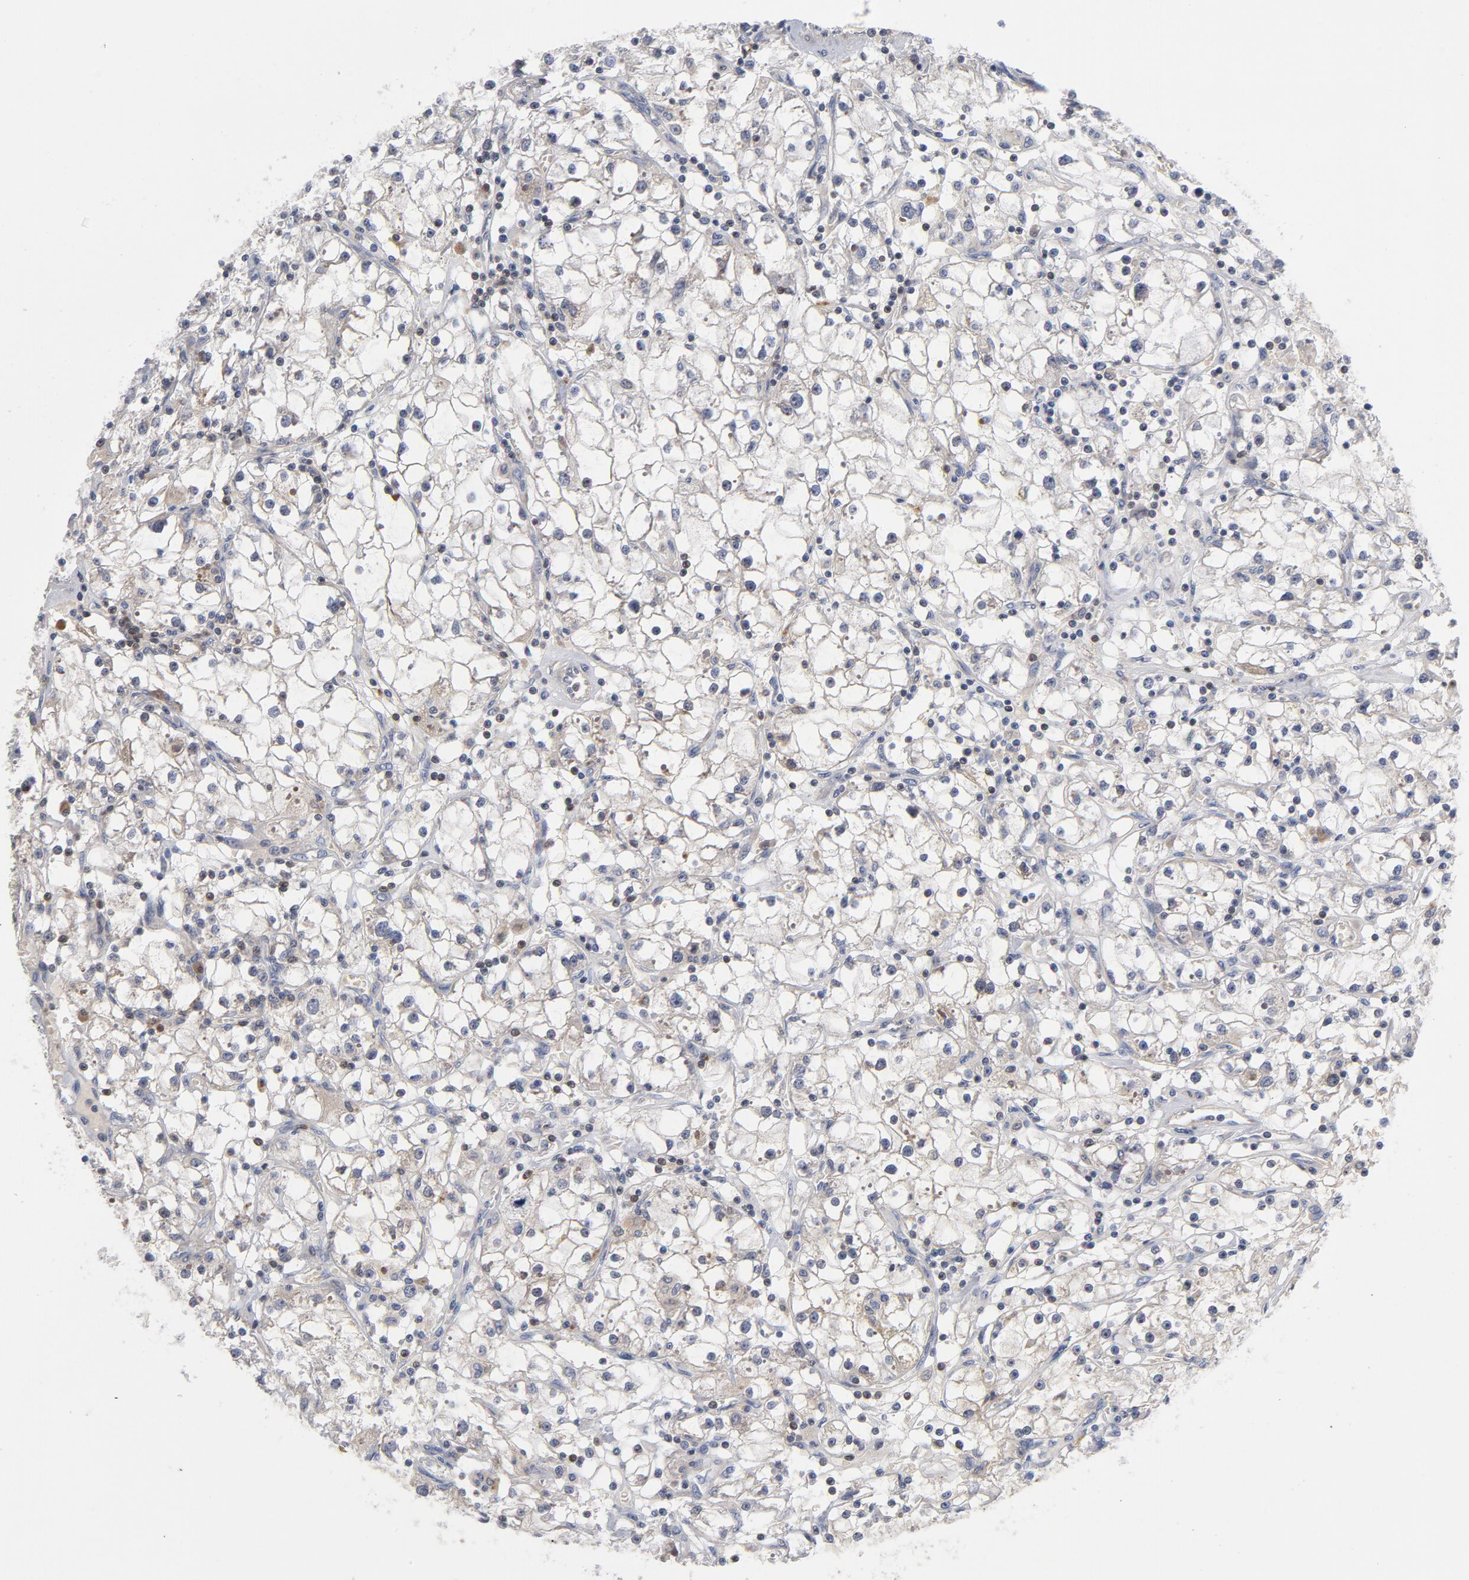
{"staining": {"intensity": "negative", "quantity": "none", "location": "none"}, "tissue": "renal cancer", "cell_type": "Tumor cells", "image_type": "cancer", "snomed": [{"axis": "morphology", "description": "Adenocarcinoma, NOS"}, {"axis": "topography", "description": "Kidney"}], "caption": "There is no significant positivity in tumor cells of adenocarcinoma (renal). The staining was performed using DAB (3,3'-diaminobenzidine) to visualize the protein expression in brown, while the nuclei were stained in blue with hematoxylin (Magnification: 20x).", "gene": "TRADD", "patient": {"sex": "male", "age": 56}}